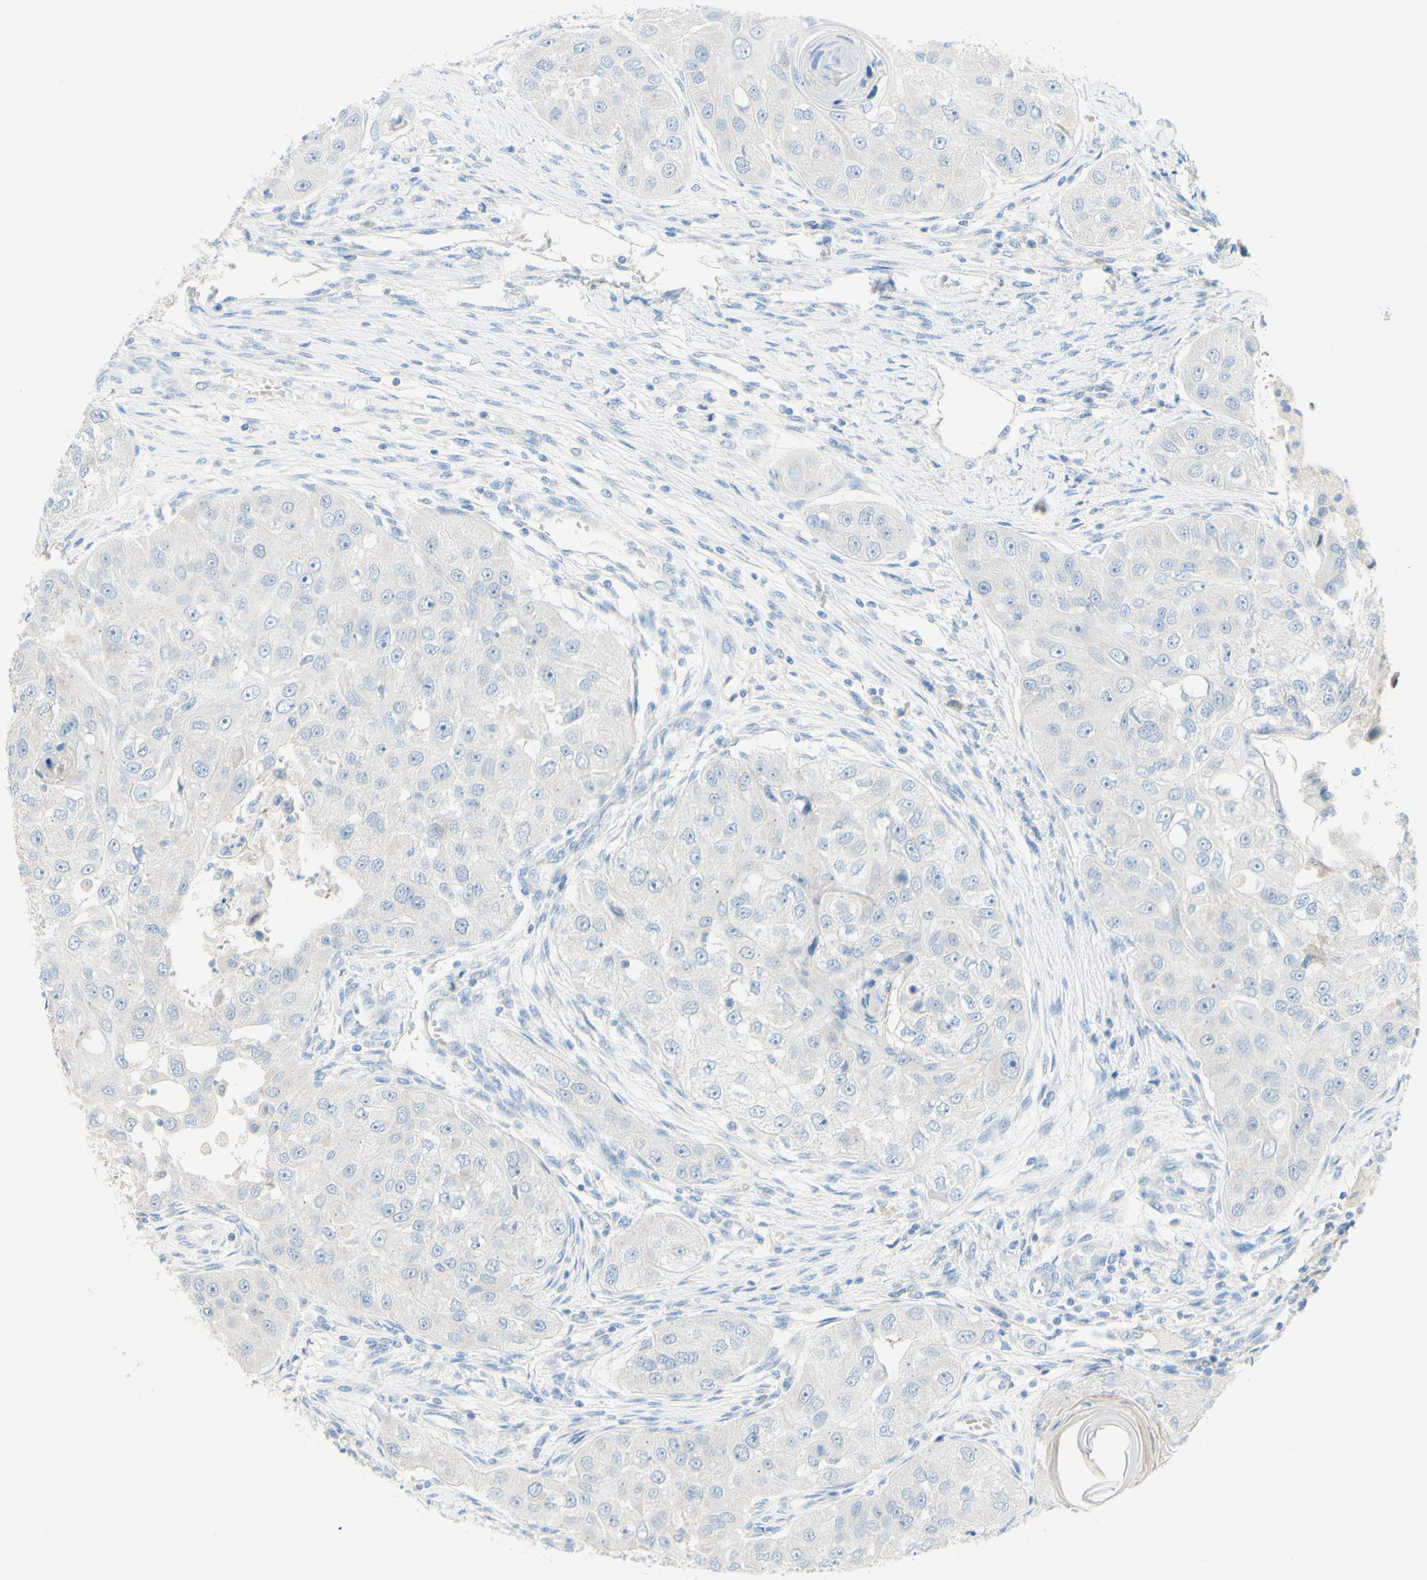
{"staining": {"intensity": "negative", "quantity": "none", "location": "none"}, "tissue": "head and neck cancer", "cell_type": "Tumor cells", "image_type": "cancer", "snomed": [{"axis": "morphology", "description": "Normal tissue, NOS"}, {"axis": "morphology", "description": "Squamous cell carcinoma, NOS"}, {"axis": "topography", "description": "Skeletal muscle"}, {"axis": "topography", "description": "Head-Neck"}], "caption": "Immunohistochemistry of human squamous cell carcinoma (head and neck) shows no positivity in tumor cells.", "gene": "ACADL", "patient": {"sex": "male", "age": 51}}